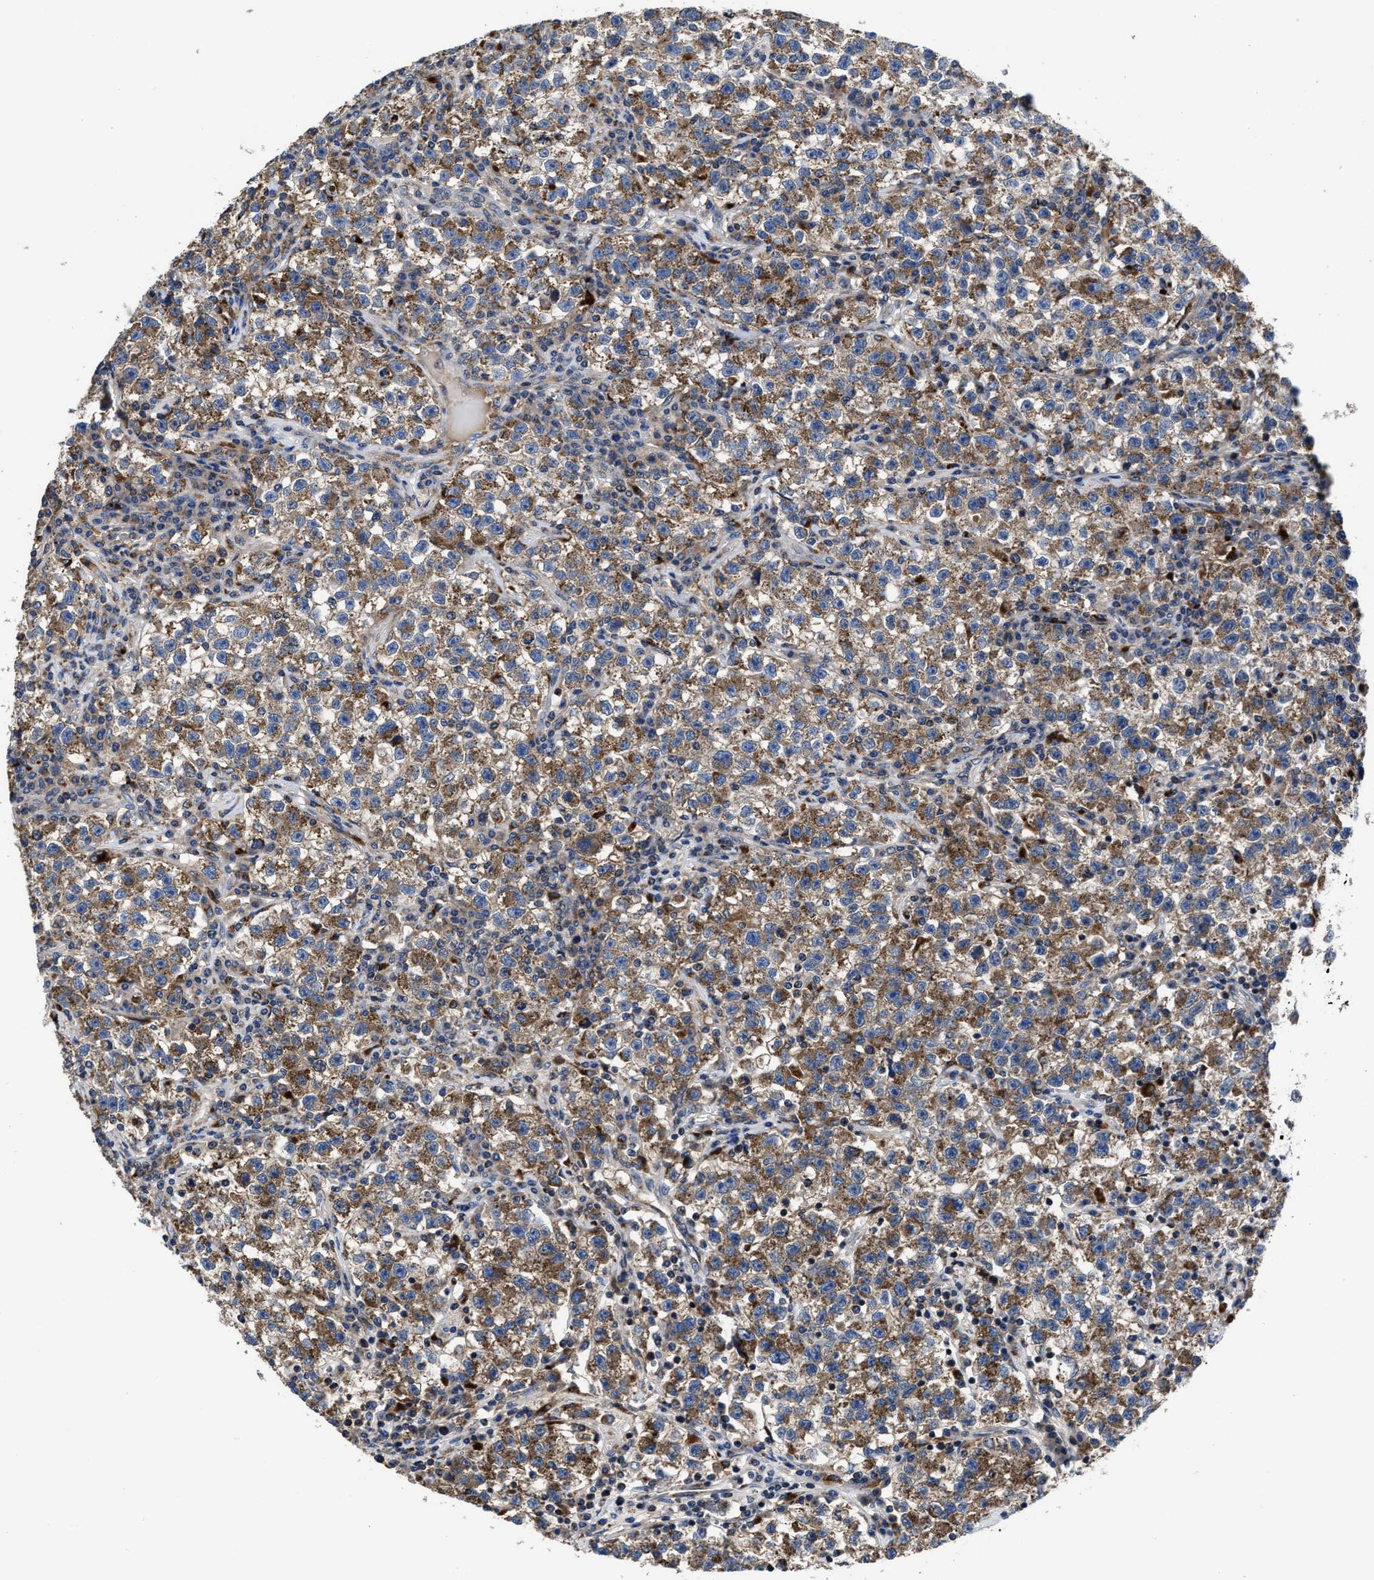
{"staining": {"intensity": "moderate", "quantity": ">75%", "location": "cytoplasmic/membranous"}, "tissue": "testis cancer", "cell_type": "Tumor cells", "image_type": "cancer", "snomed": [{"axis": "morphology", "description": "Seminoma, NOS"}, {"axis": "topography", "description": "Testis"}], "caption": "DAB (3,3'-diaminobenzidine) immunohistochemical staining of human testis cancer displays moderate cytoplasmic/membranous protein staining in approximately >75% of tumor cells.", "gene": "CACNA1D", "patient": {"sex": "male", "age": 22}}